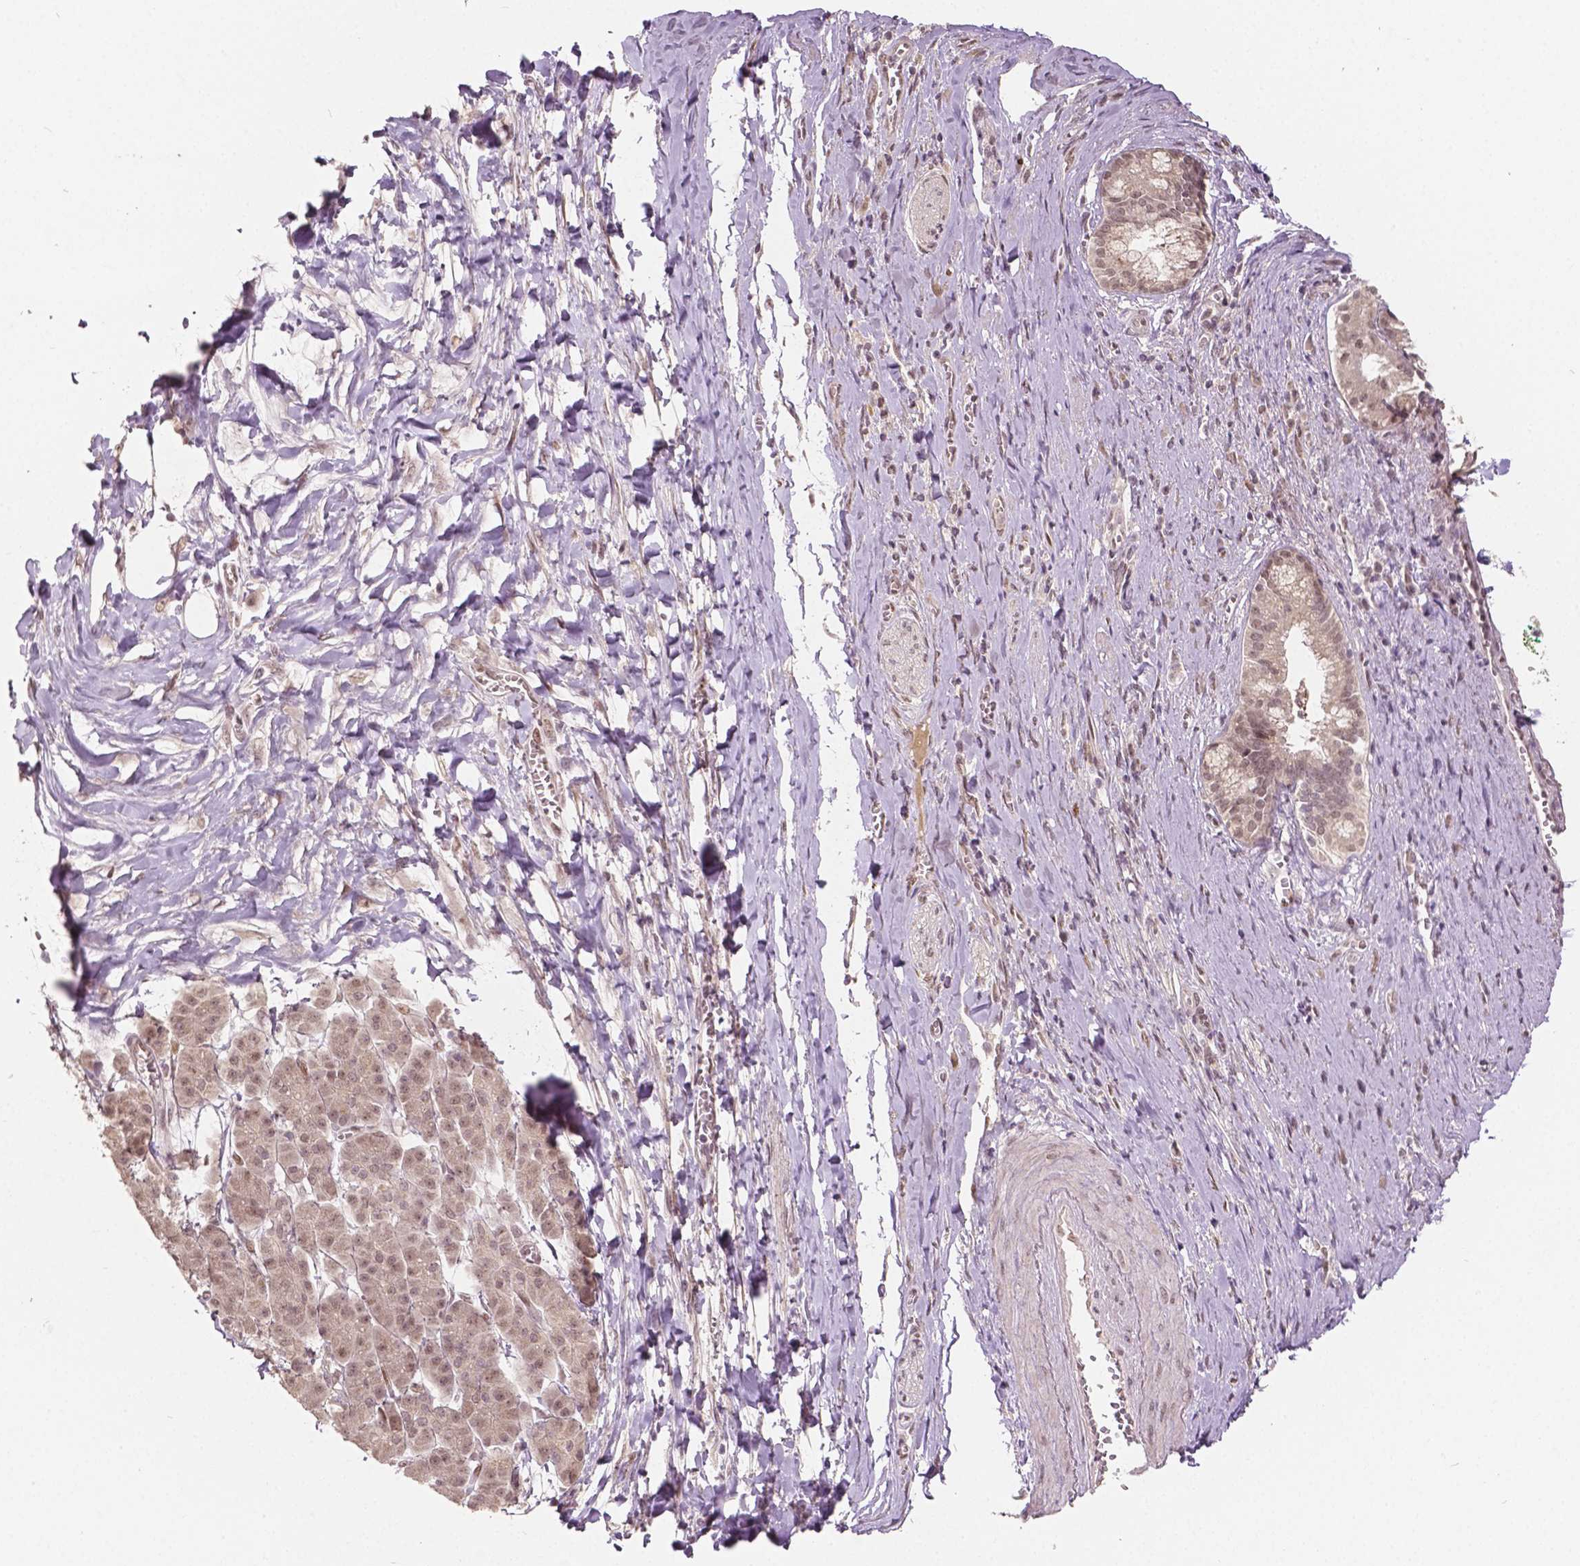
{"staining": {"intensity": "weak", "quantity": "25%-75%", "location": "nuclear"}, "tissue": "pancreatic cancer", "cell_type": "Tumor cells", "image_type": "cancer", "snomed": [{"axis": "morphology", "description": "Normal tissue, NOS"}, {"axis": "morphology", "description": "Adenocarcinoma, NOS"}, {"axis": "topography", "description": "Lymph node"}, {"axis": "topography", "description": "Pancreas"}], "caption": "This is a photomicrograph of immunohistochemistry staining of pancreatic adenocarcinoma, which shows weak staining in the nuclear of tumor cells.", "gene": "HMBOX1", "patient": {"sex": "female", "age": 58}}